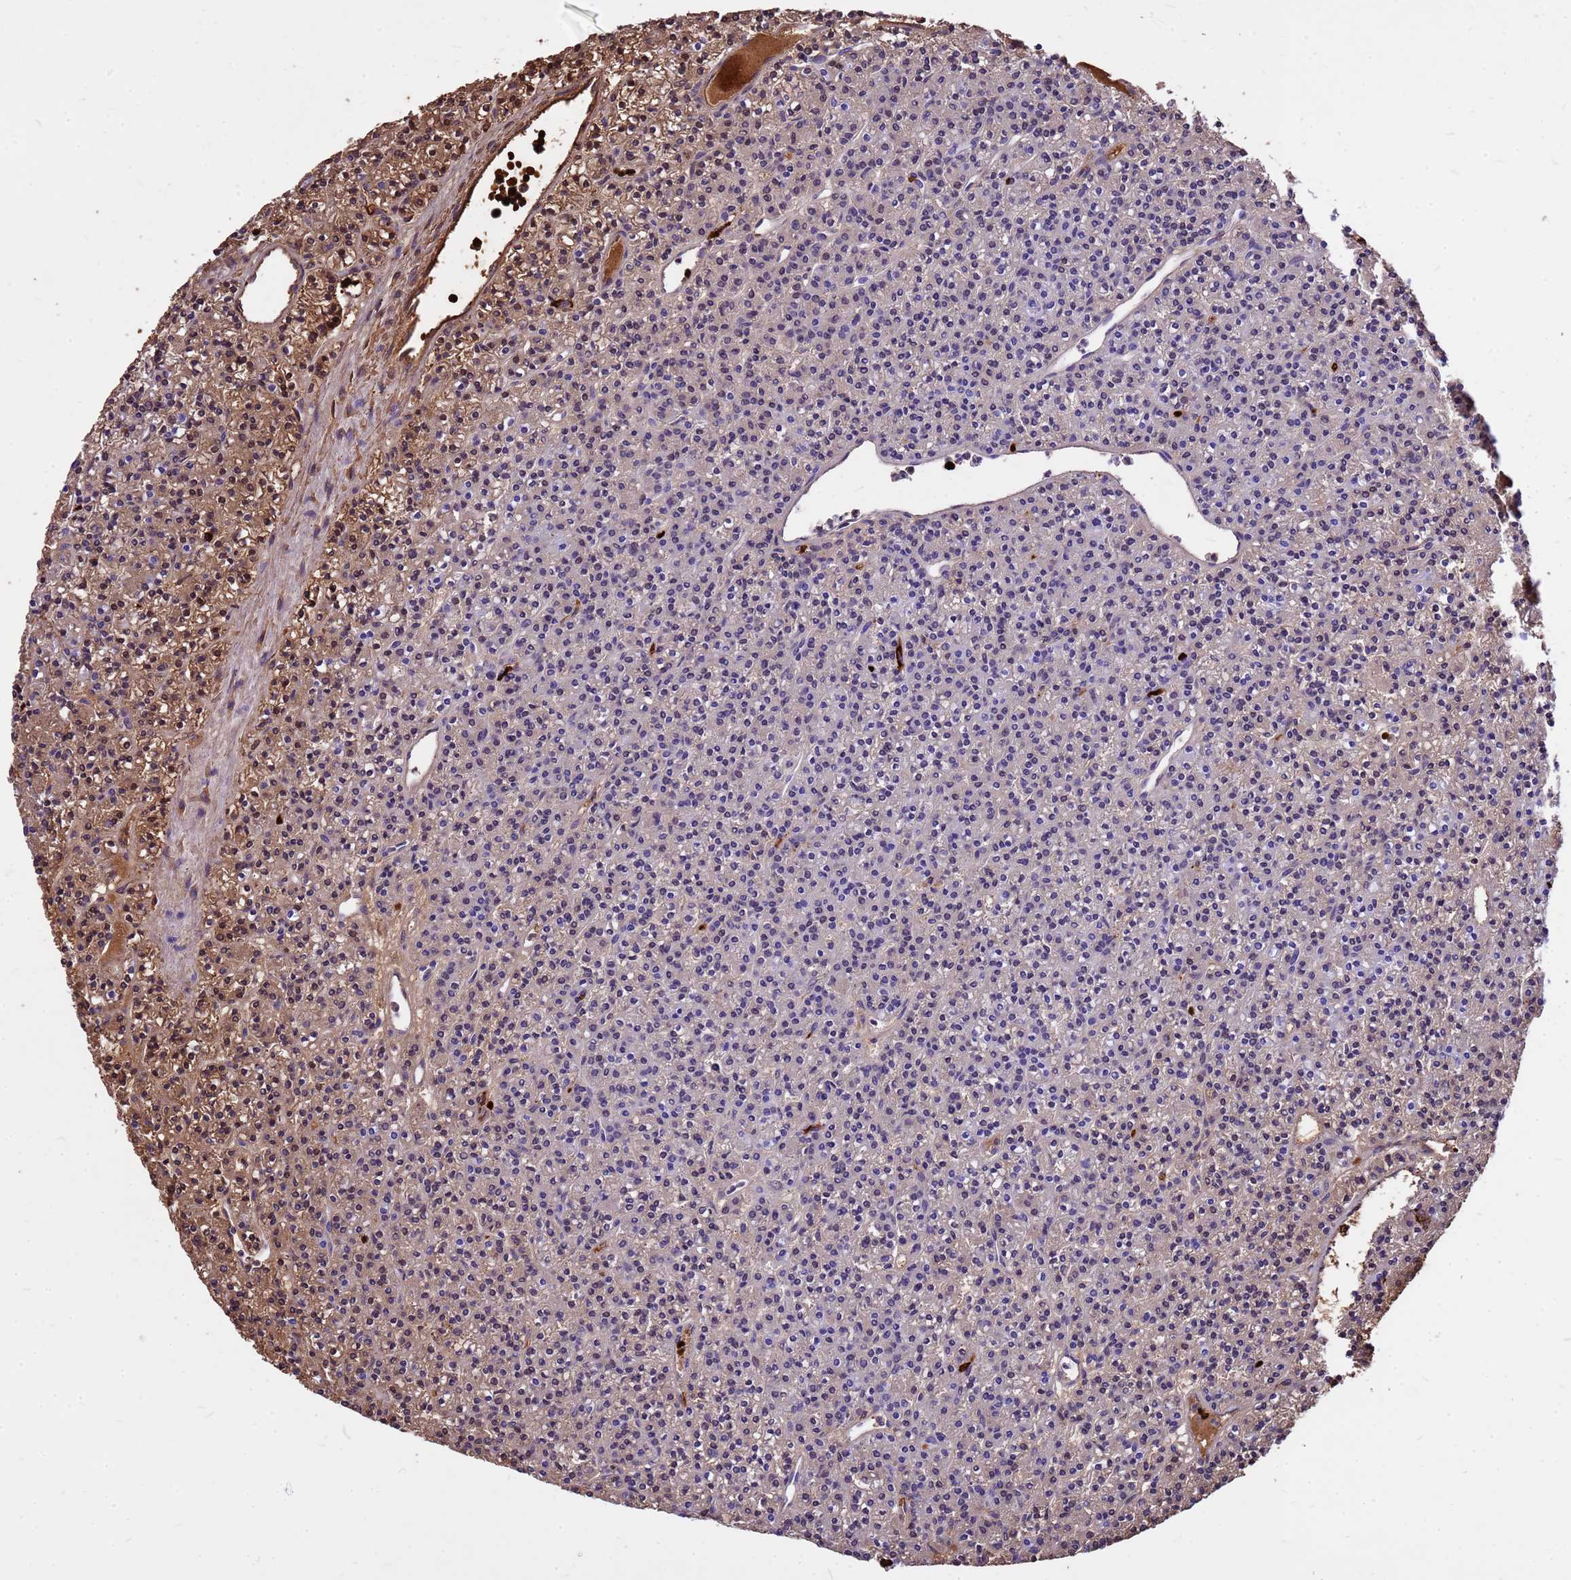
{"staining": {"intensity": "moderate", "quantity": "<25%", "location": "cytoplasmic/membranous,nuclear"}, "tissue": "parathyroid gland", "cell_type": "Glandular cells", "image_type": "normal", "snomed": [{"axis": "morphology", "description": "Normal tissue, NOS"}, {"axis": "topography", "description": "Parathyroid gland"}], "caption": "This image demonstrates immunohistochemistry (IHC) staining of benign parathyroid gland, with low moderate cytoplasmic/membranous,nuclear expression in about <25% of glandular cells.", "gene": "HBA1", "patient": {"sex": "female", "age": 45}}